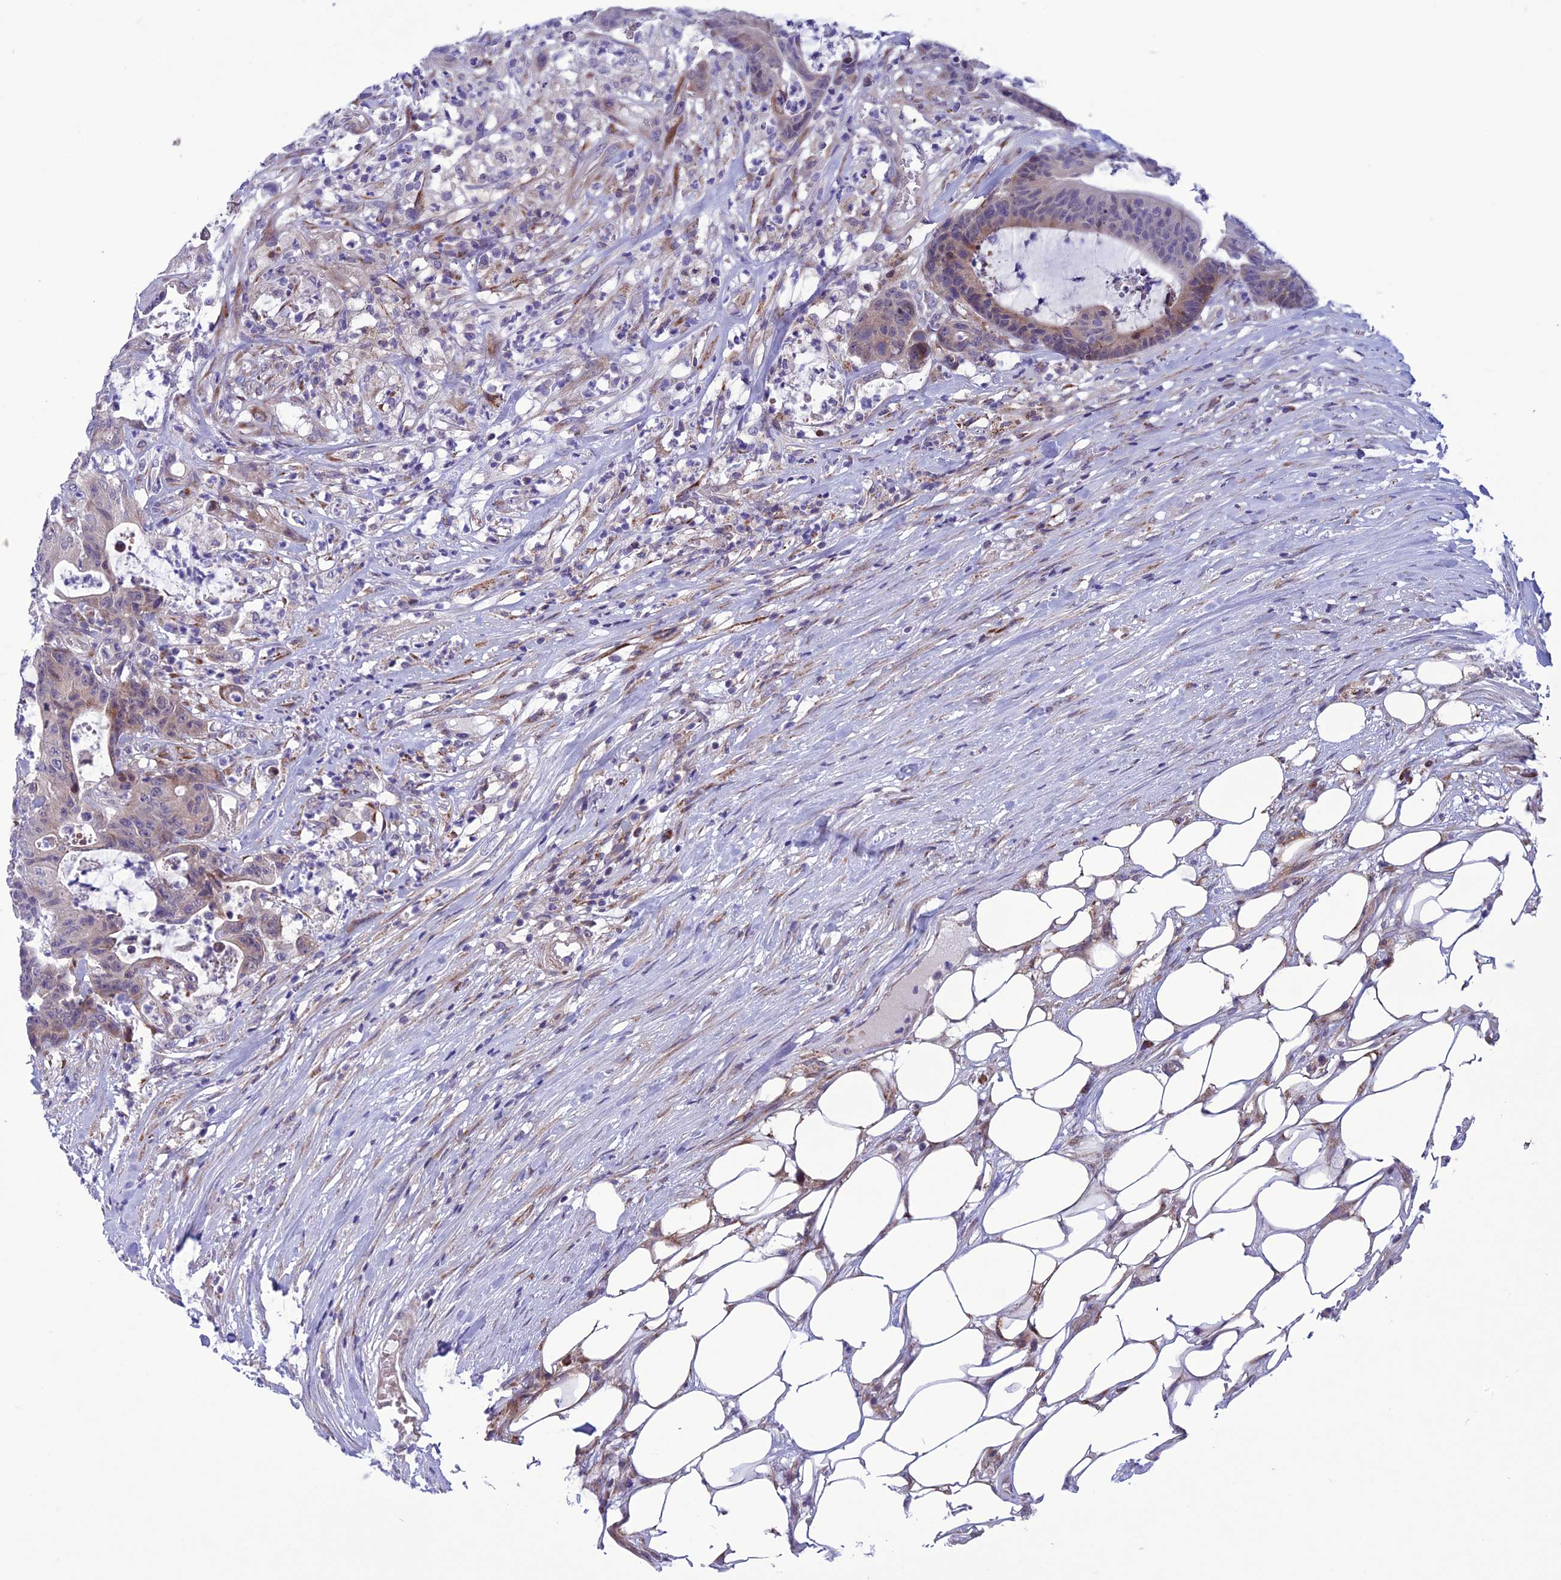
{"staining": {"intensity": "weak", "quantity": "<25%", "location": "cytoplasmic/membranous"}, "tissue": "colorectal cancer", "cell_type": "Tumor cells", "image_type": "cancer", "snomed": [{"axis": "morphology", "description": "Adenocarcinoma, NOS"}, {"axis": "topography", "description": "Colon"}], "caption": "An immunohistochemistry histopathology image of colorectal adenocarcinoma is shown. There is no staining in tumor cells of colorectal adenocarcinoma.", "gene": "PSMF1", "patient": {"sex": "female", "age": 84}}